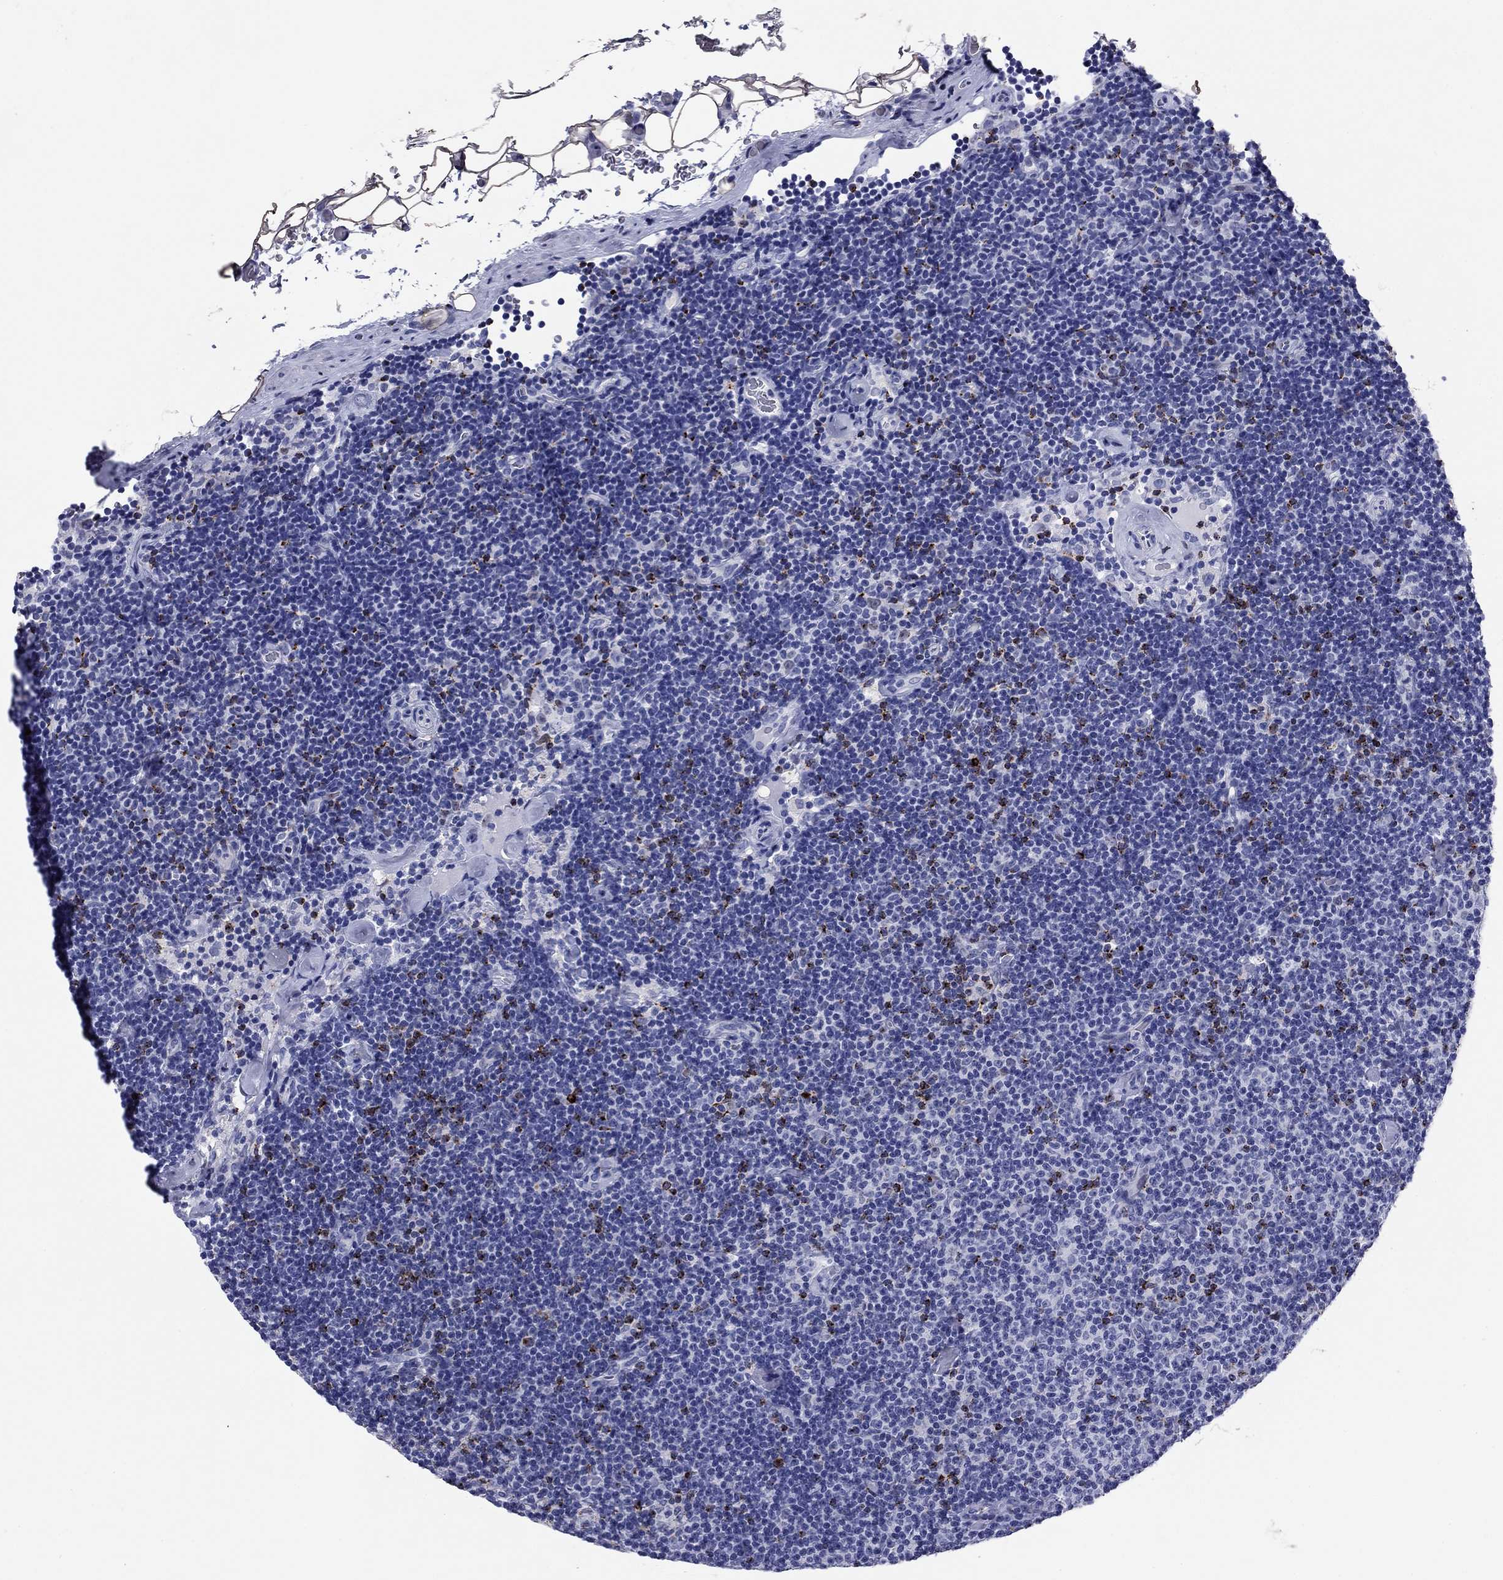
{"staining": {"intensity": "negative", "quantity": "none", "location": "none"}, "tissue": "lymphoma", "cell_type": "Tumor cells", "image_type": "cancer", "snomed": [{"axis": "morphology", "description": "Malignant lymphoma, non-Hodgkin's type, Low grade"}, {"axis": "topography", "description": "Lymph node"}], "caption": "Tumor cells show no significant expression in malignant lymphoma, non-Hodgkin's type (low-grade).", "gene": "GZMK", "patient": {"sex": "male", "age": 81}}